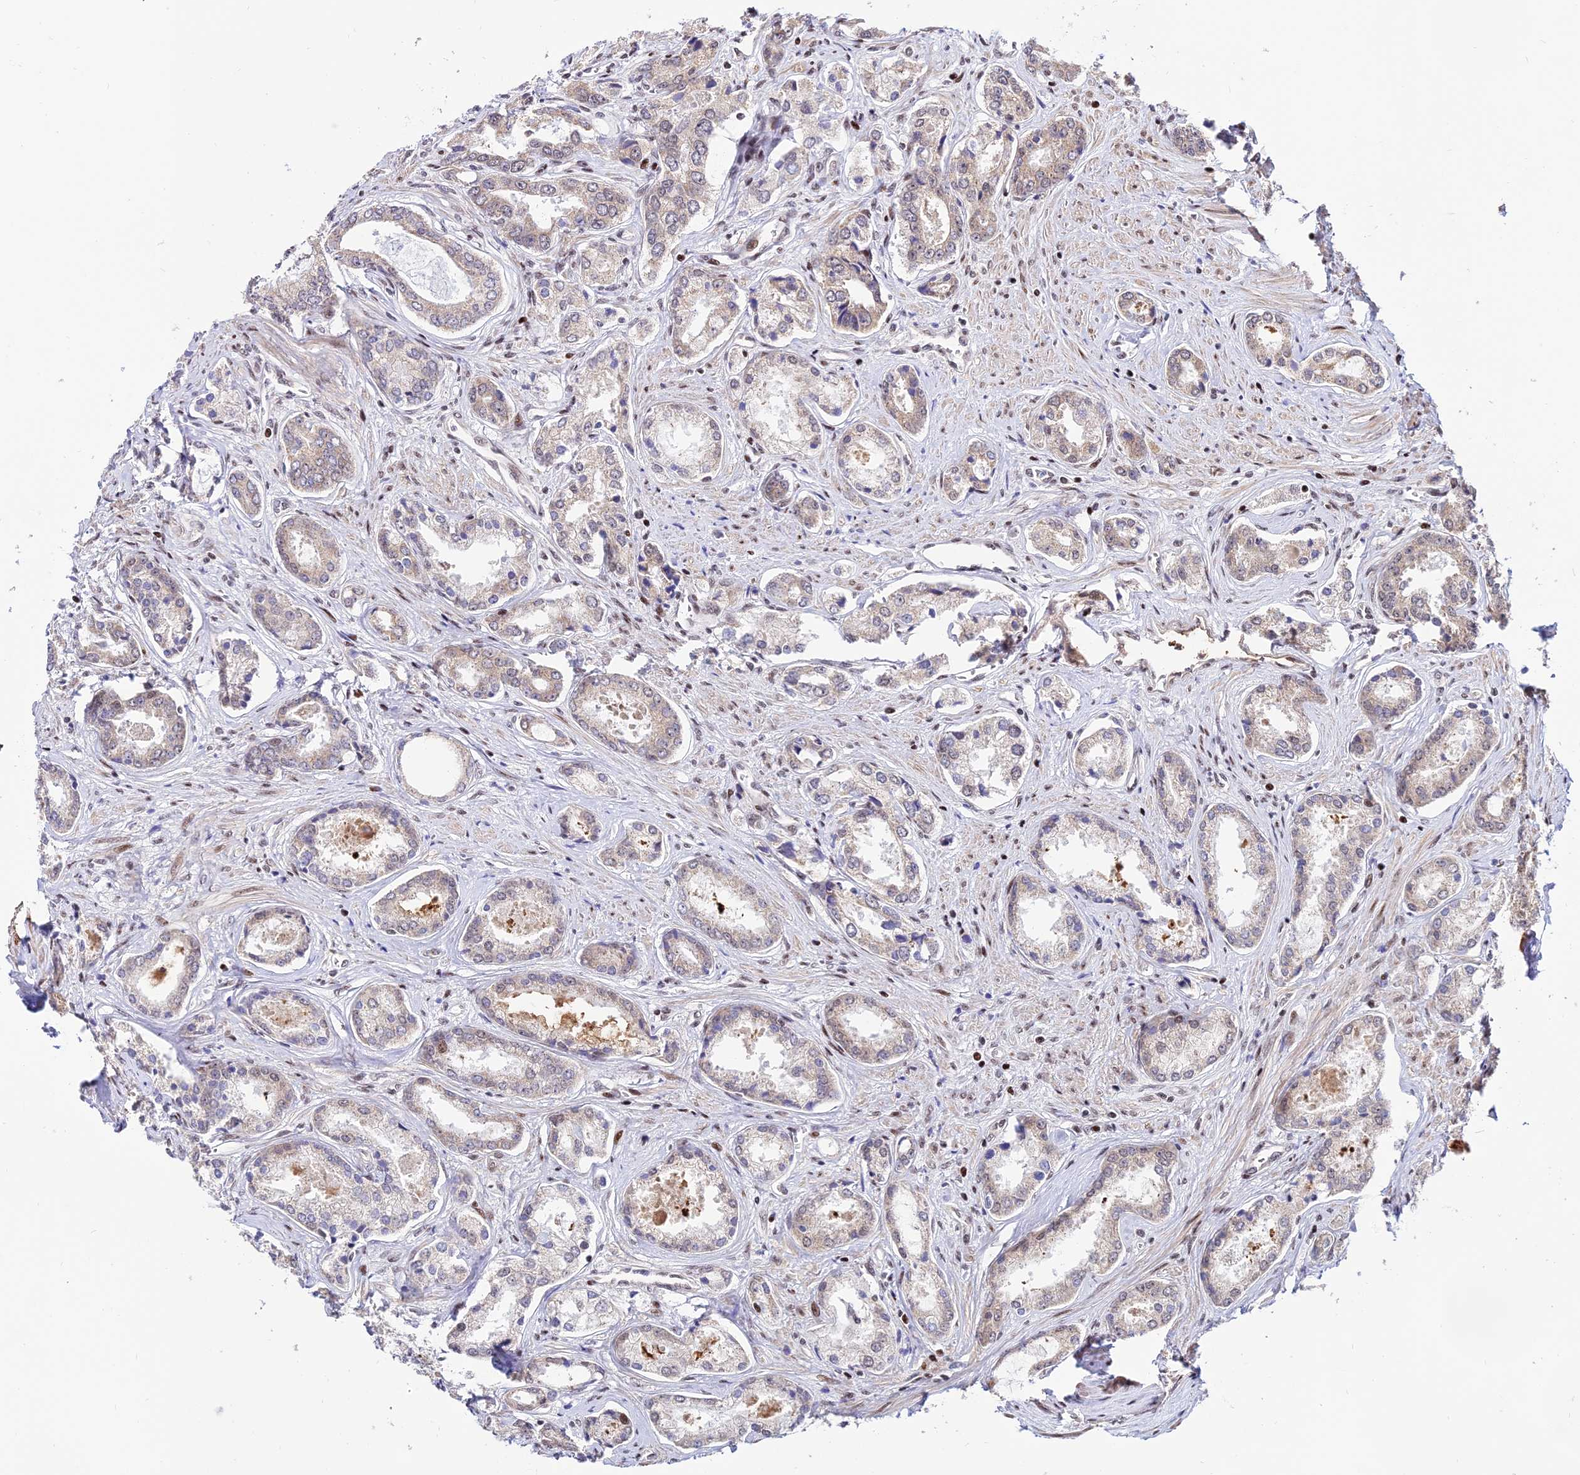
{"staining": {"intensity": "weak", "quantity": "<25%", "location": "cytoplasmic/membranous"}, "tissue": "prostate cancer", "cell_type": "Tumor cells", "image_type": "cancer", "snomed": [{"axis": "morphology", "description": "Adenocarcinoma, Low grade"}, {"axis": "topography", "description": "Prostate"}], "caption": "This is a photomicrograph of IHC staining of adenocarcinoma (low-grade) (prostate), which shows no staining in tumor cells.", "gene": "CIB3", "patient": {"sex": "male", "age": 68}}